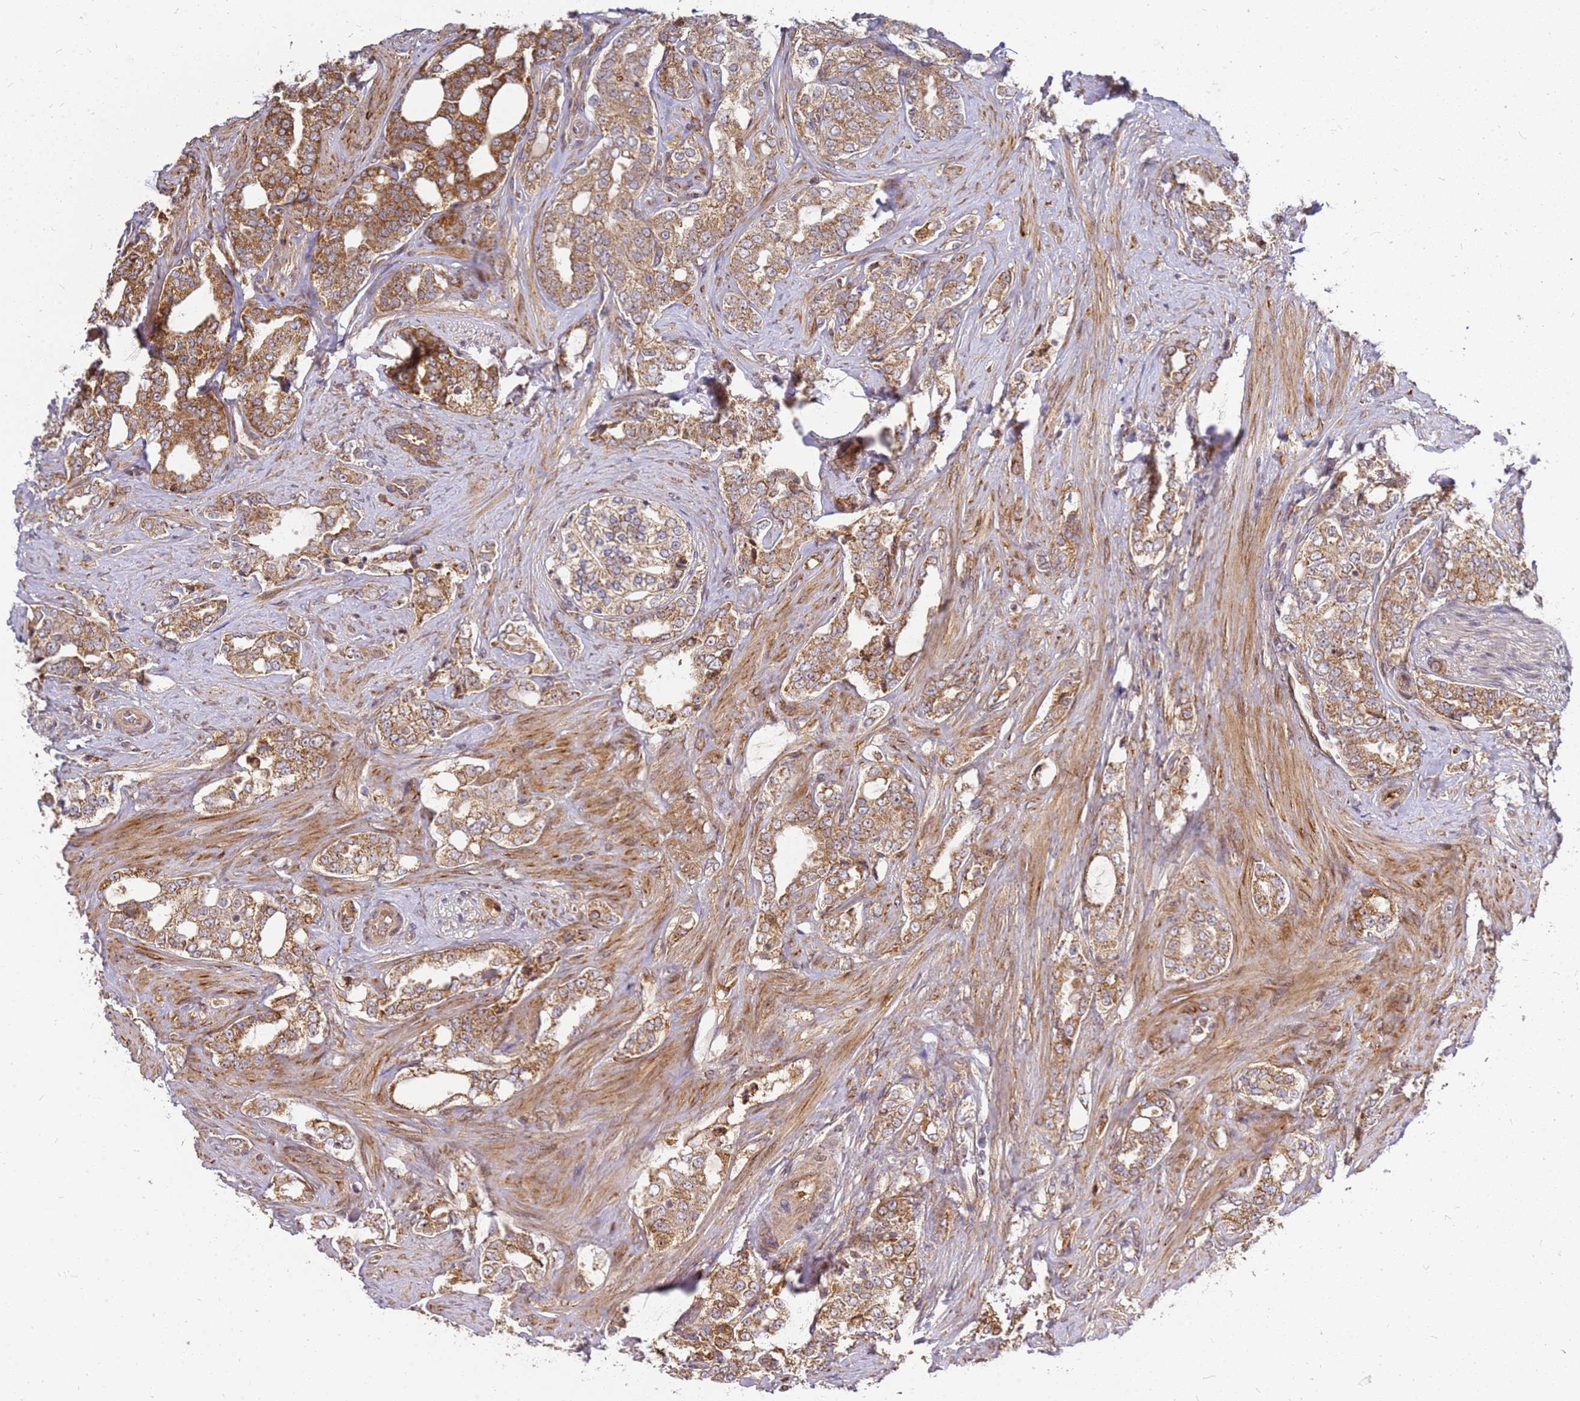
{"staining": {"intensity": "moderate", "quantity": ">75%", "location": "cytoplasmic/membranous"}, "tissue": "prostate cancer", "cell_type": "Tumor cells", "image_type": "cancer", "snomed": [{"axis": "morphology", "description": "Adenocarcinoma, High grade"}, {"axis": "topography", "description": "Prostate"}], "caption": "This image exhibits immunohistochemistry (IHC) staining of prostate cancer, with medium moderate cytoplasmic/membranous expression in approximately >75% of tumor cells.", "gene": "CCDC159", "patient": {"sex": "male", "age": 64}}